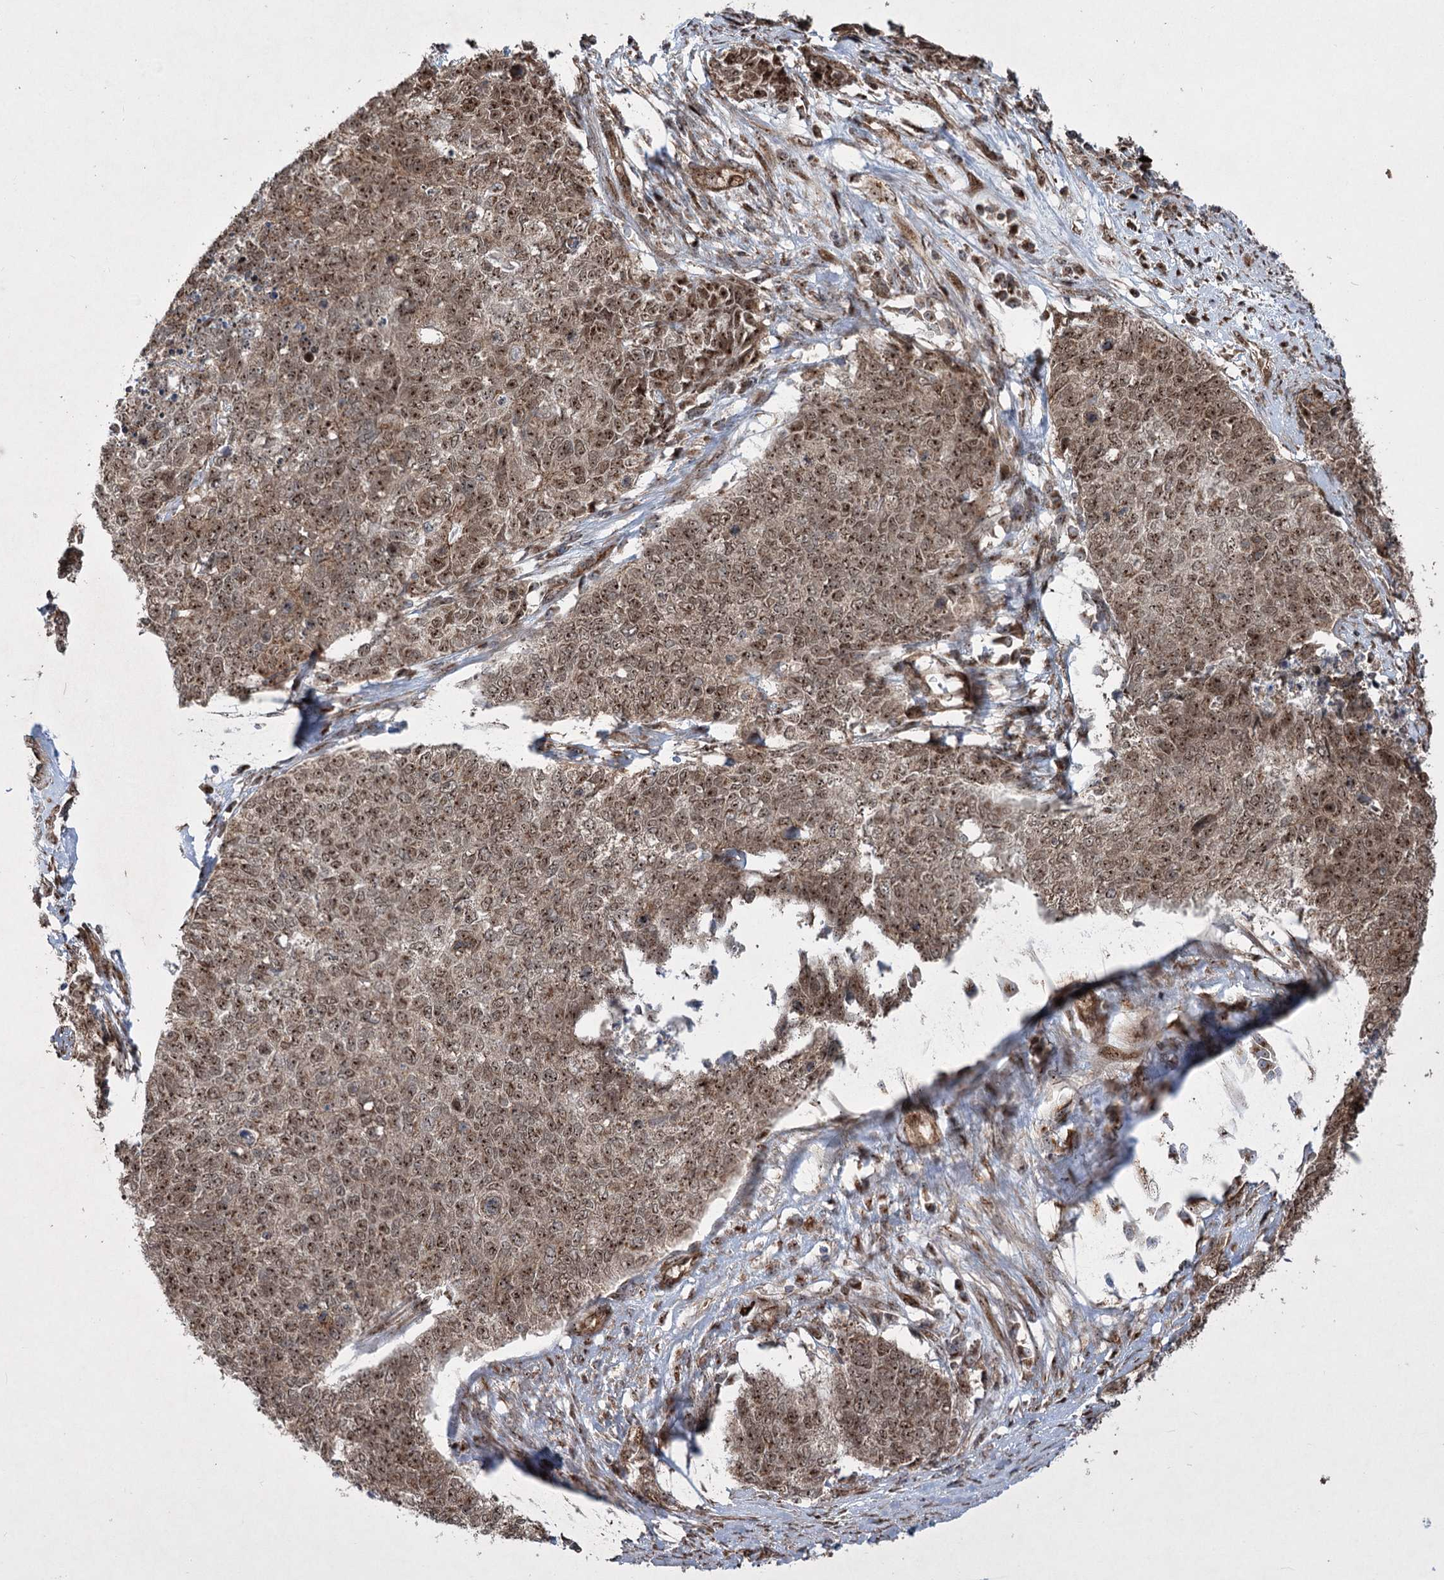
{"staining": {"intensity": "moderate", "quantity": ">75%", "location": "cytoplasmic/membranous,nuclear"}, "tissue": "cervical cancer", "cell_type": "Tumor cells", "image_type": "cancer", "snomed": [{"axis": "morphology", "description": "Squamous cell carcinoma, NOS"}, {"axis": "topography", "description": "Cervix"}], "caption": "A histopathology image showing moderate cytoplasmic/membranous and nuclear positivity in approximately >75% of tumor cells in cervical cancer, as visualized by brown immunohistochemical staining.", "gene": "SERINC5", "patient": {"sex": "female", "age": 63}}